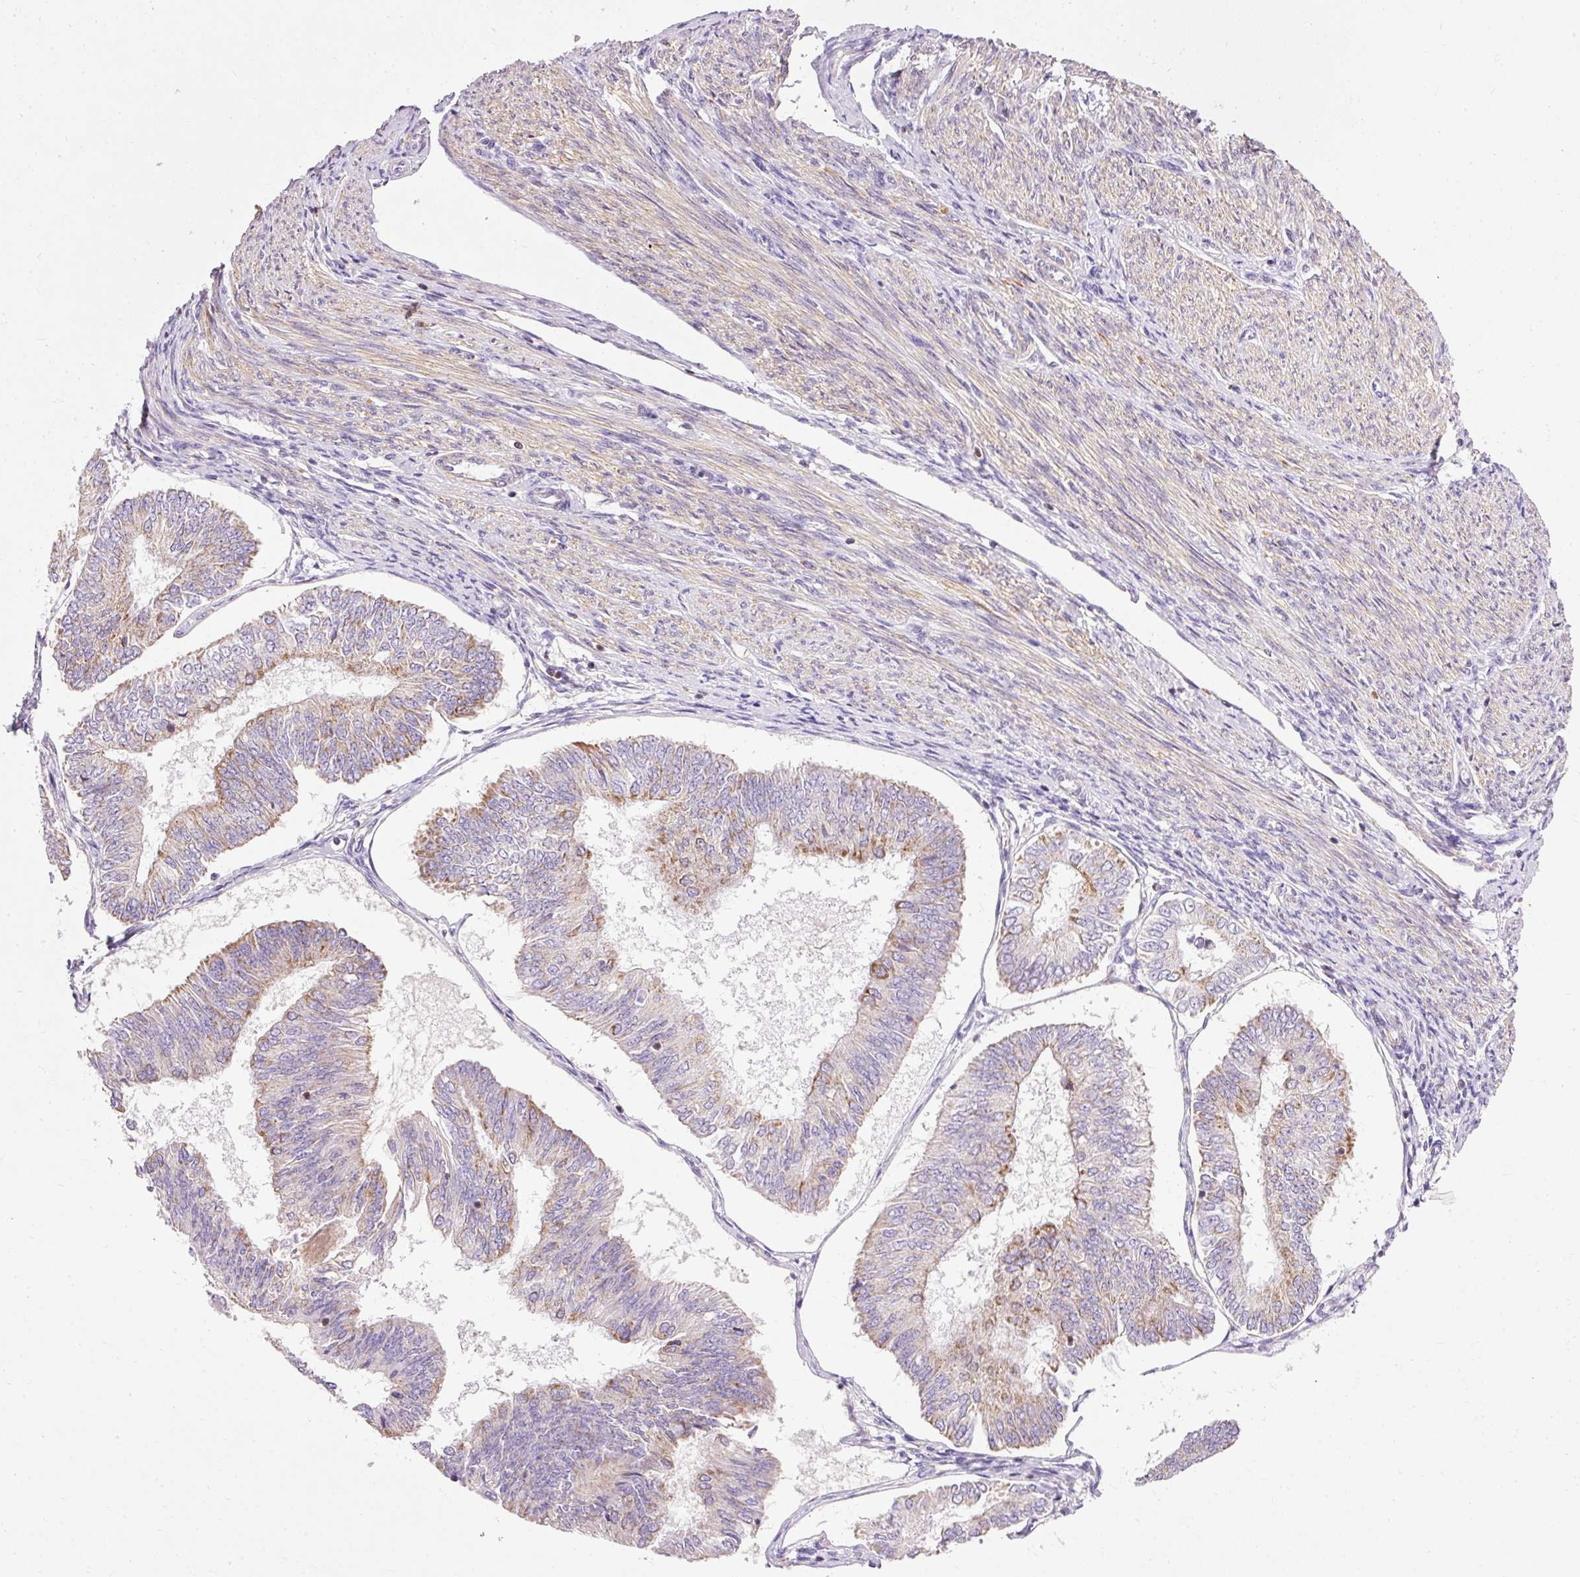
{"staining": {"intensity": "moderate", "quantity": "<25%", "location": "cytoplasmic/membranous"}, "tissue": "endometrial cancer", "cell_type": "Tumor cells", "image_type": "cancer", "snomed": [{"axis": "morphology", "description": "Adenocarcinoma, NOS"}, {"axis": "topography", "description": "Endometrium"}], "caption": "The image exhibits immunohistochemical staining of endometrial adenocarcinoma. There is moderate cytoplasmic/membranous staining is identified in approximately <25% of tumor cells.", "gene": "IMMT", "patient": {"sex": "female", "age": 58}}